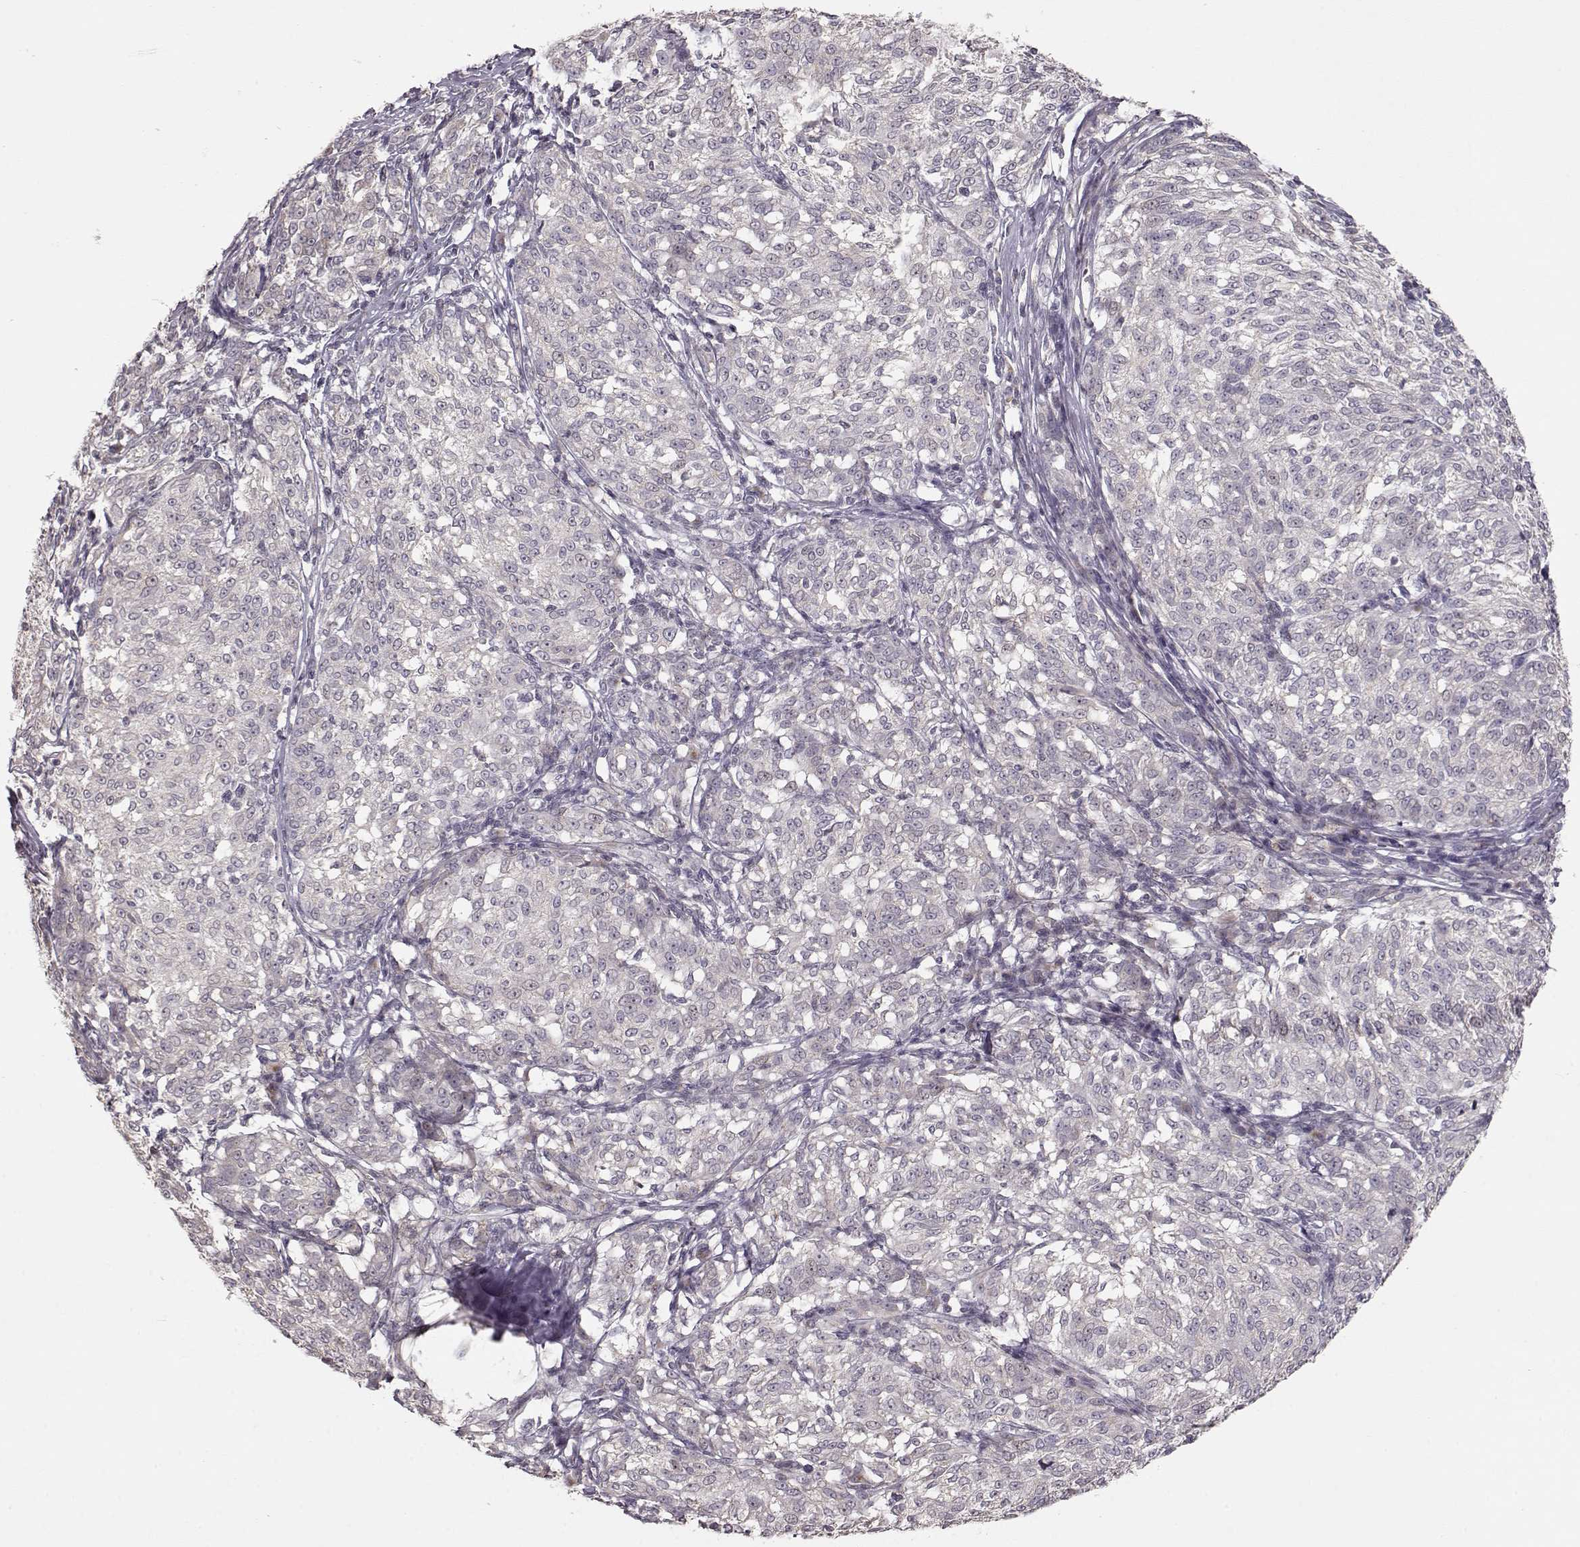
{"staining": {"intensity": "negative", "quantity": "none", "location": "none"}, "tissue": "melanoma", "cell_type": "Tumor cells", "image_type": "cancer", "snomed": [{"axis": "morphology", "description": "Malignant melanoma, NOS"}, {"axis": "topography", "description": "Skin"}], "caption": "DAB (3,3'-diaminobenzidine) immunohistochemical staining of human melanoma displays no significant expression in tumor cells. (DAB IHC visualized using brightfield microscopy, high magnification).", "gene": "PNMT", "patient": {"sex": "female", "age": 72}}